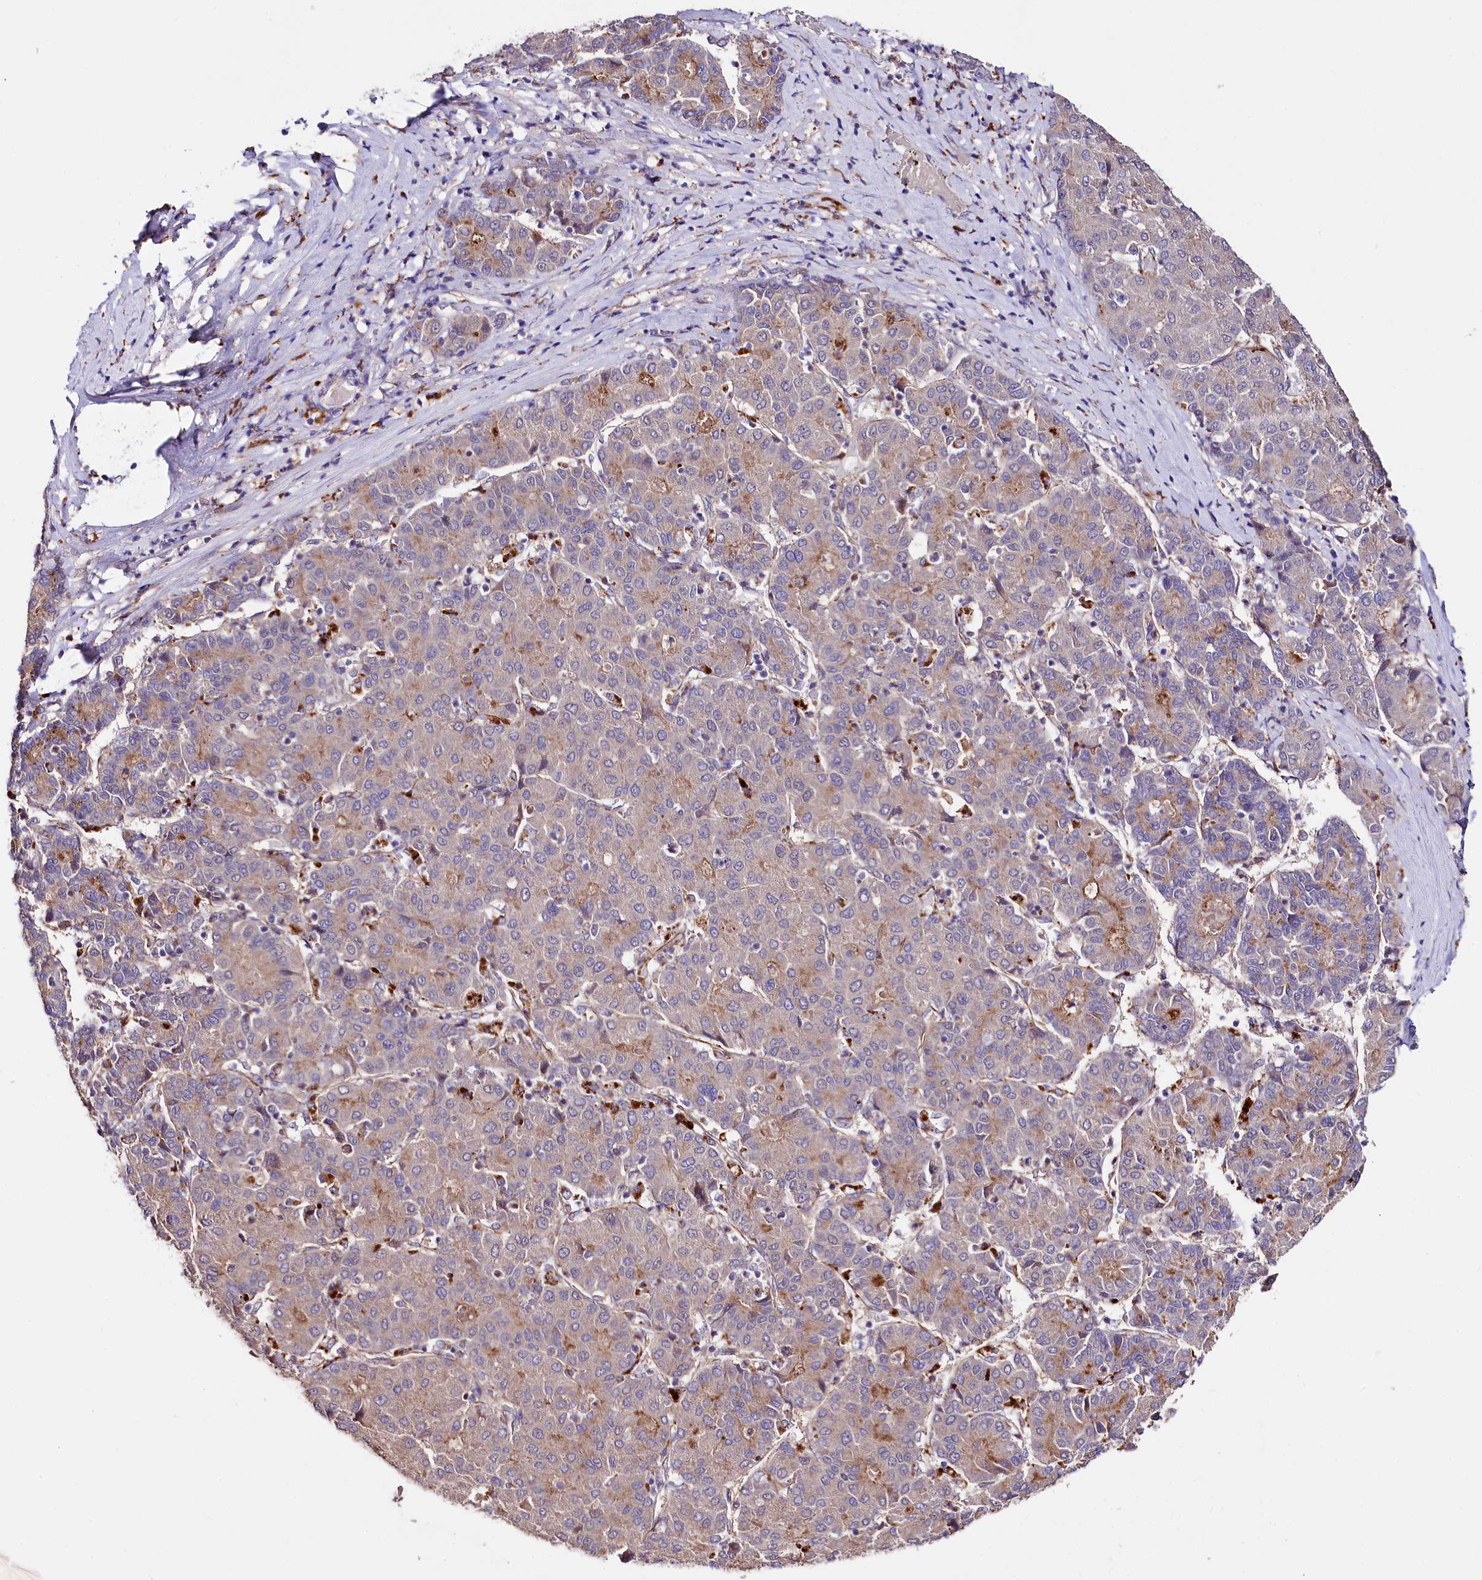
{"staining": {"intensity": "moderate", "quantity": "<25%", "location": "cytoplasmic/membranous"}, "tissue": "liver cancer", "cell_type": "Tumor cells", "image_type": "cancer", "snomed": [{"axis": "morphology", "description": "Carcinoma, Hepatocellular, NOS"}, {"axis": "topography", "description": "Liver"}], "caption": "IHC photomicrograph of neoplastic tissue: human liver cancer stained using immunohistochemistry (IHC) displays low levels of moderate protein expression localized specifically in the cytoplasmic/membranous of tumor cells, appearing as a cytoplasmic/membranous brown color.", "gene": "TTC12", "patient": {"sex": "male", "age": 65}}